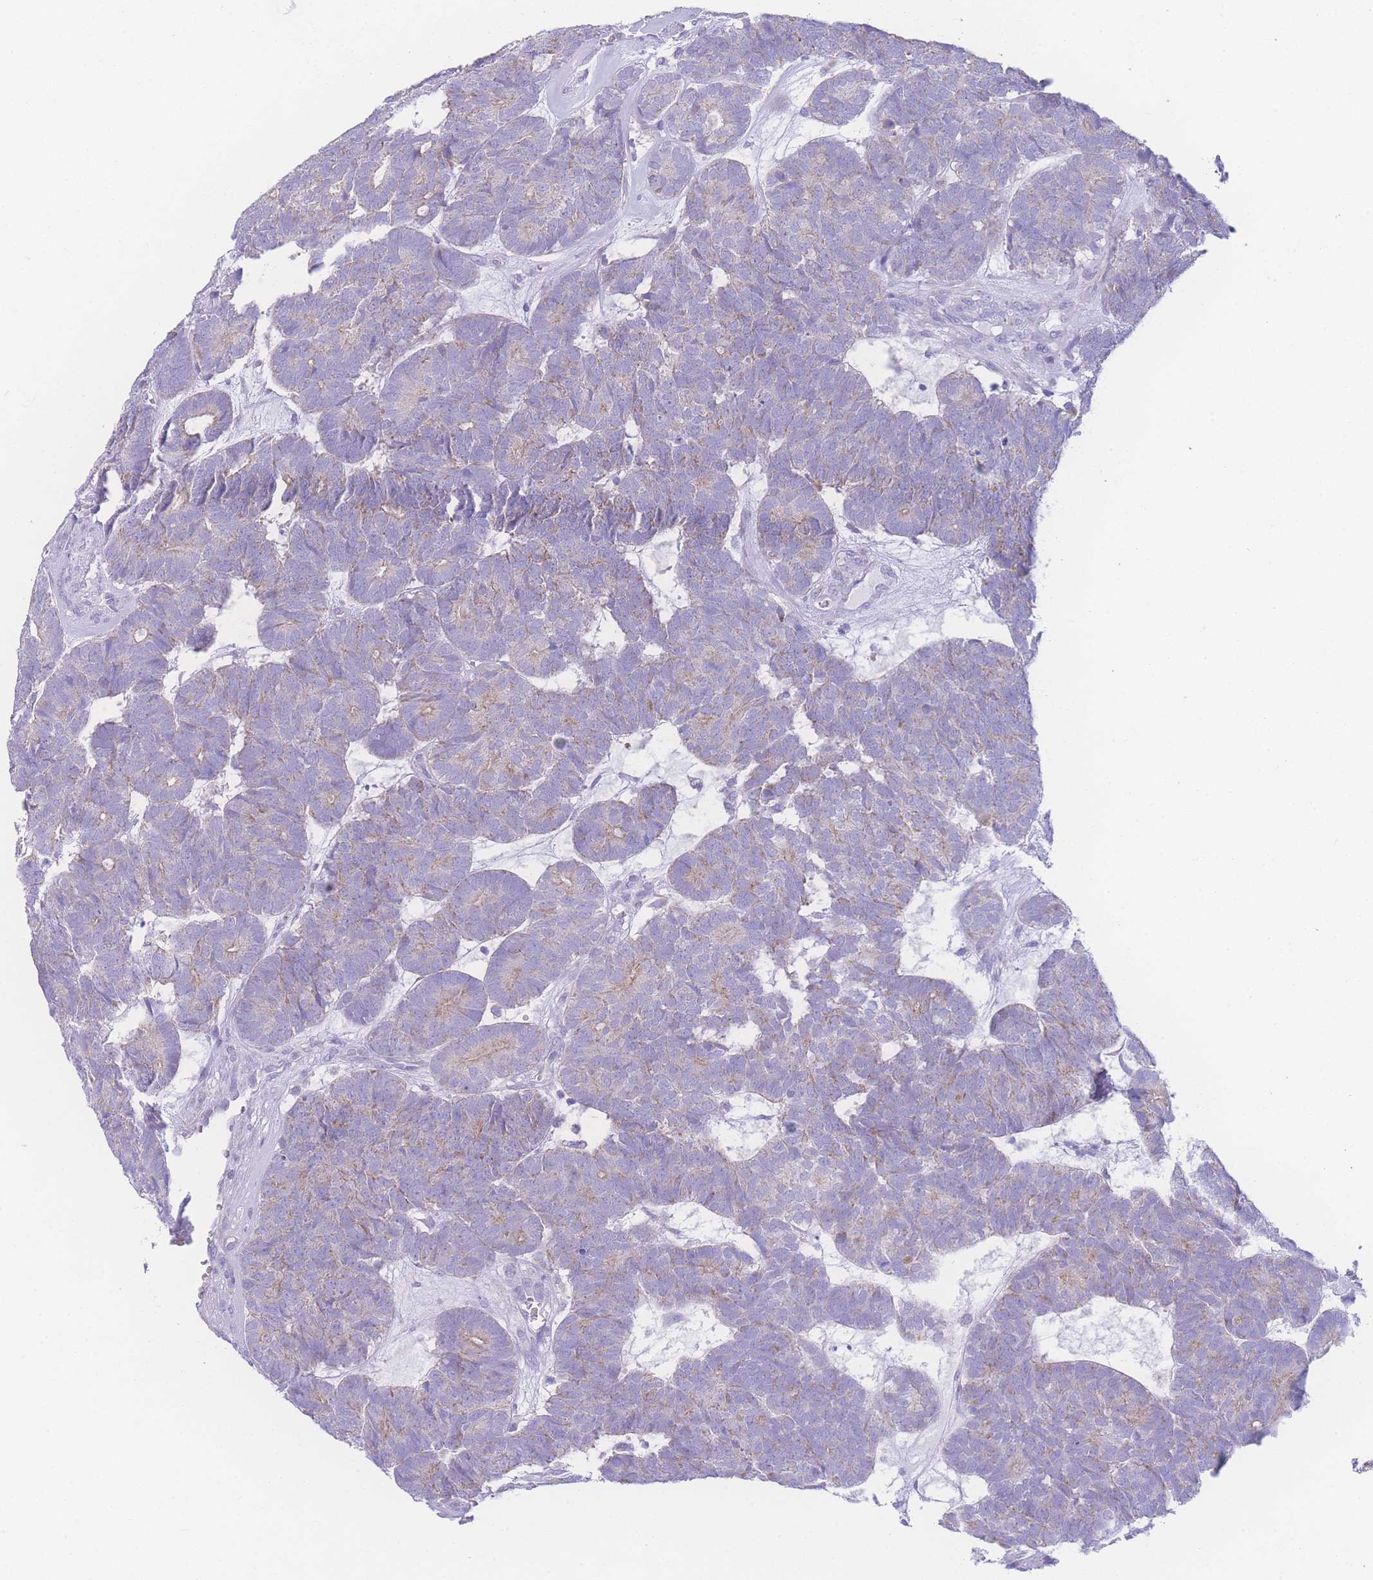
{"staining": {"intensity": "negative", "quantity": "none", "location": "none"}, "tissue": "head and neck cancer", "cell_type": "Tumor cells", "image_type": "cancer", "snomed": [{"axis": "morphology", "description": "Adenocarcinoma, NOS"}, {"axis": "topography", "description": "Head-Neck"}], "caption": "Tumor cells are negative for brown protein staining in head and neck adenocarcinoma.", "gene": "NBEAL1", "patient": {"sex": "female", "age": 81}}